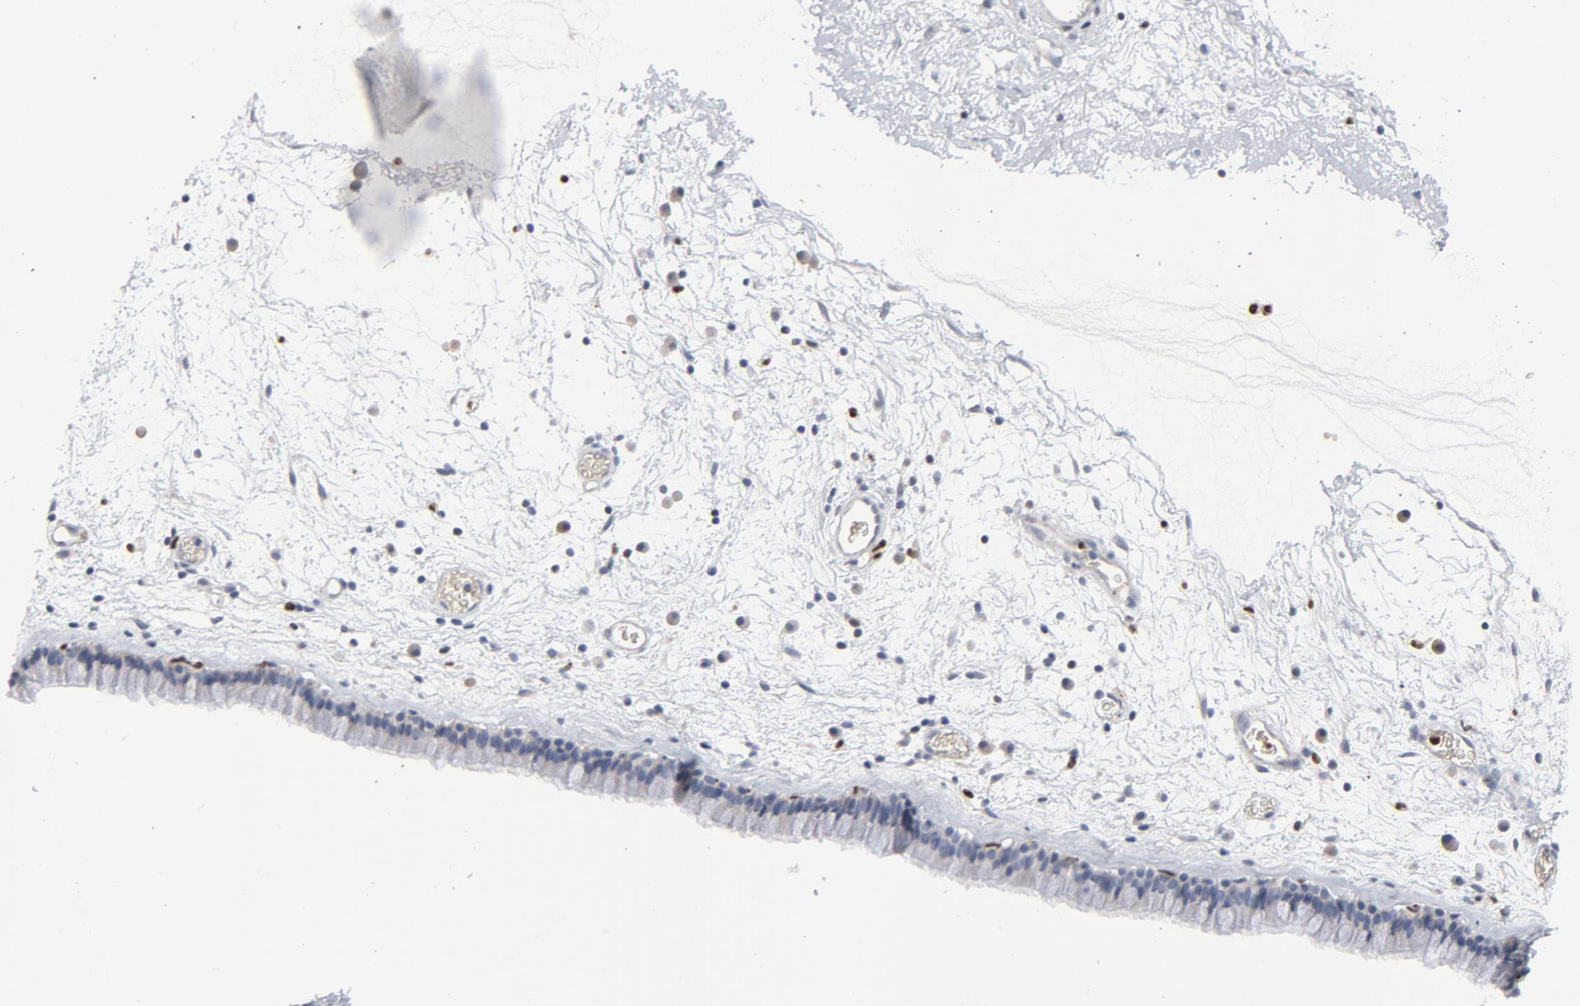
{"staining": {"intensity": "negative", "quantity": "none", "location": "none"}, "tissue": "nasopharynx", "cell_type": "Respiratory epithelial cells", "image_type": "normal", "snomed": [{"axis": "morphology", "description": "Normal tissue, NOS"}, {"axis": "morphology", "description": "Inflammation, NOS"}, {"axis": "topography", "description": "Nasopharynx"}], "caption": "High magnification brightfield microscopy of normal nasopharynx stained with DAB (brown) and counterstained with hematoxylin (blue): respiratory epithelial cells show no significant staining. The staining was performed using DAB (3,3'-diaminobenzidine) to visualize the protein expression in brown, while the nuclei were stained in blue with hematoxylin (Magnification: 20x).", "gene": "SPI1", "patient": {"sex": "male", "age": 48}}